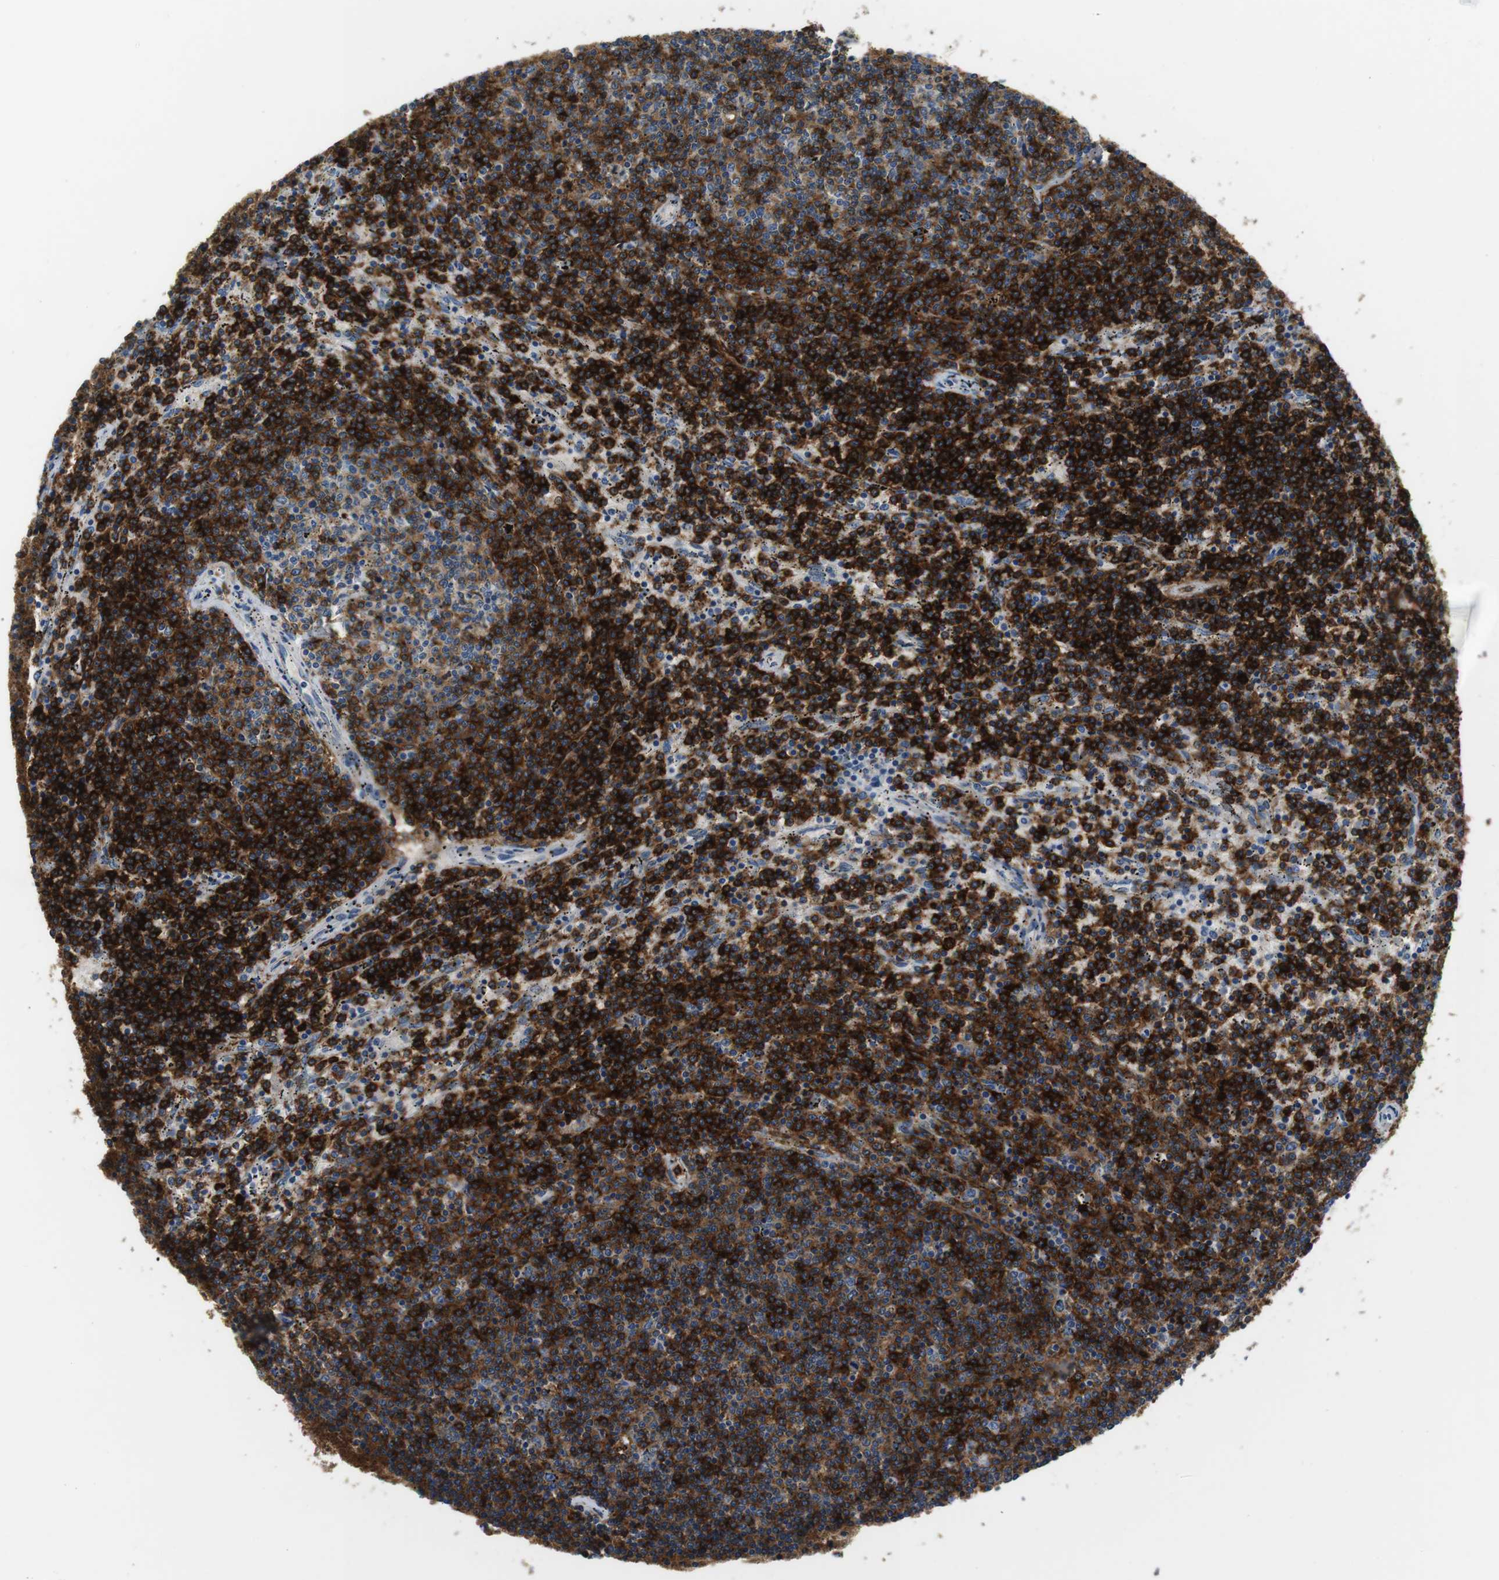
{"staining": {"intensity": "strong", "quantity": ">75%", "location": "cytoplasmic/membranous"}, "tissue": "lymphoma", "cell_type": "Tumor cells", "image_type": "cancer", "snomed": [{"axis": "morphology", "description": "Malignant lymphoma, non-Hodgkin's type, Low grade"}, {"axis": "topography", "description": "Spleen"}], "caption": "Immunohistochemical staining of low-grade malignant lymphoma, non-Hodgkin's type shows high levels of strong cytoplasmic/membranous protein staining in about >75% of tumor cells.", "gene": "IGHD", "patient": {"sex": "female", "age": 50}}